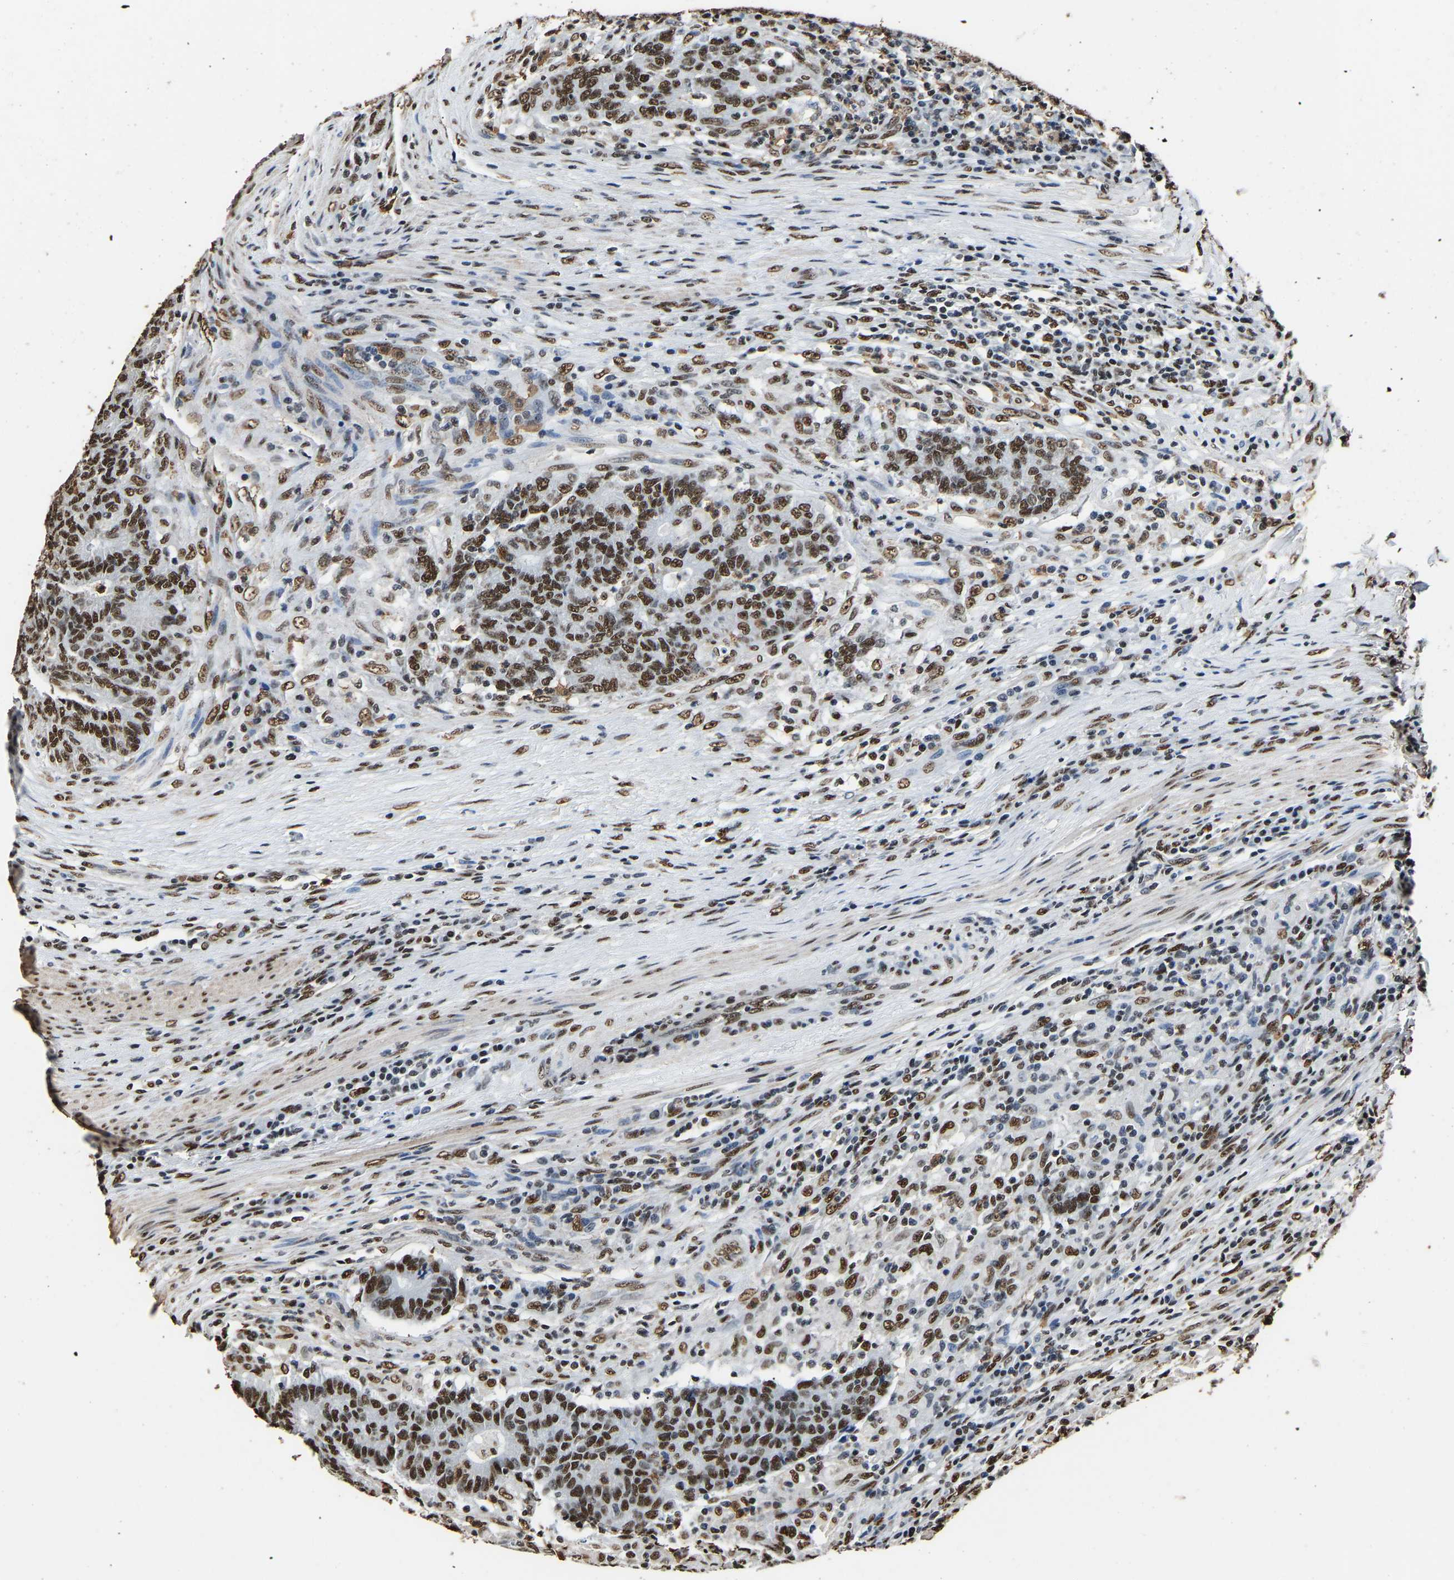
{"staining": {"intensity": "strong", "quantity": ">75%", "location": "nuclear"}, "tissue": "colorectal cancer", "cell_type": "Tumor cells", "image_type": "cancer", "snomed": [{"axis": "morphology", "description": "Normal tissue, NOS"}, {"axis": "morphology", "description": "Adenocarcinoma, NOS"}, {"axis": "topography", "description": "Colon"}], "caption": "Human colorectal cancer stained with a protein marker displays strong staining in tumor cells.", "gene": "SAFB", "patient": {"sex": "female", "age": 75}}